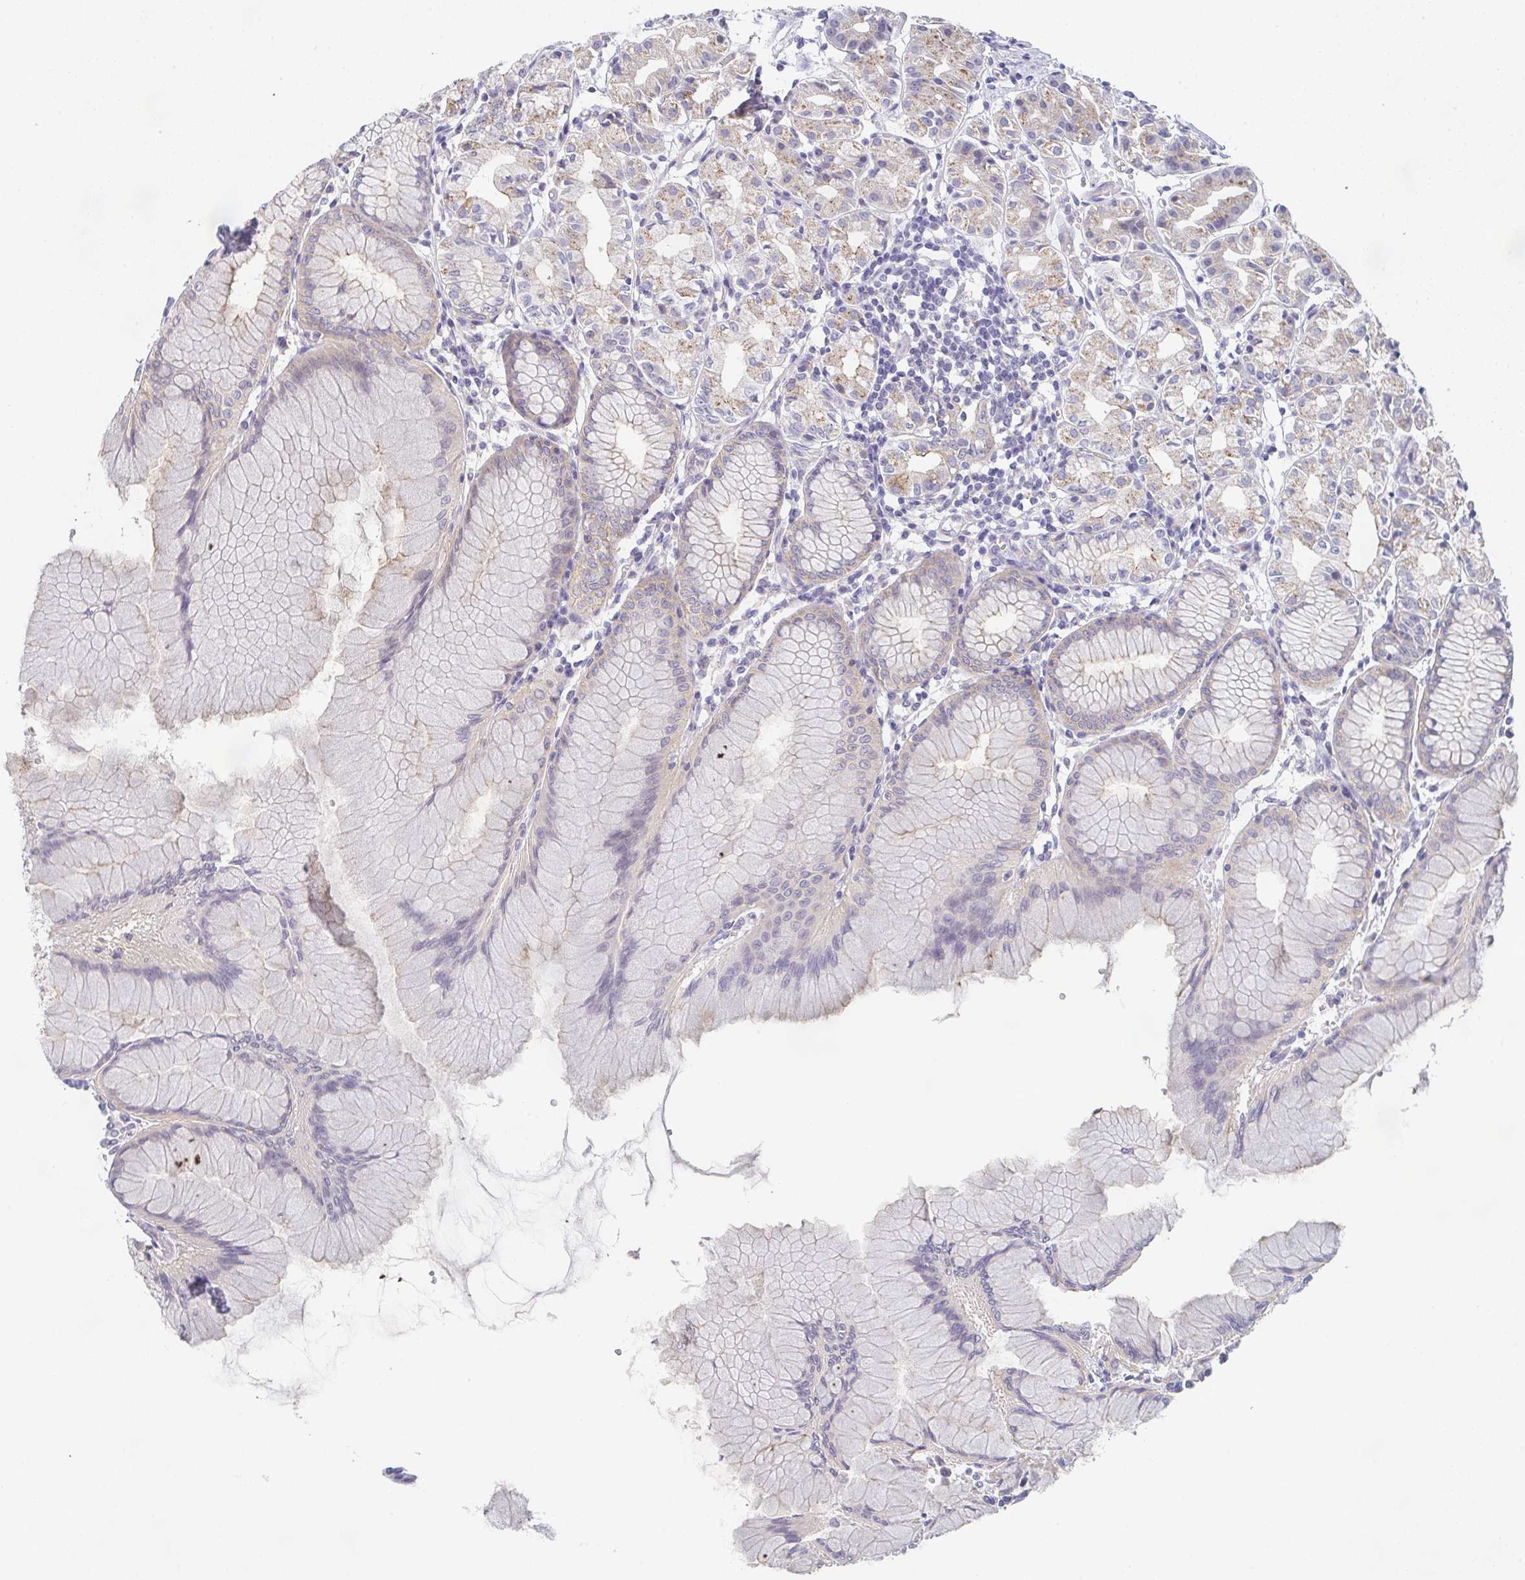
{"staining": {"intensity": "weak", "quantity": "25%-75%", "location": "cytoplasmic/membranous"}, "tissue": "stomach", "cell_type": "Glandular cells", "image_type": "normal", "snomed": [{"axis": "morphology", "description": "Normal tissue, NOS"}, {"axis": "topography", "description": "Stomach"}], "caption": "A high-resolution histopathology image shows immunohistochemistry (IHC) staining of benign stomach, which shows weak cytoplasmic/membranous staining in about 25%-75% of glandular cells. The protein is stained brown, and the nuclei are stained in blue (DAB (3,3'-diaminobenzidine) IHC with brightfield microscopy, high magnification).", "gene": "CHMP5", "patient": {"sex": "female", "age": 57}}